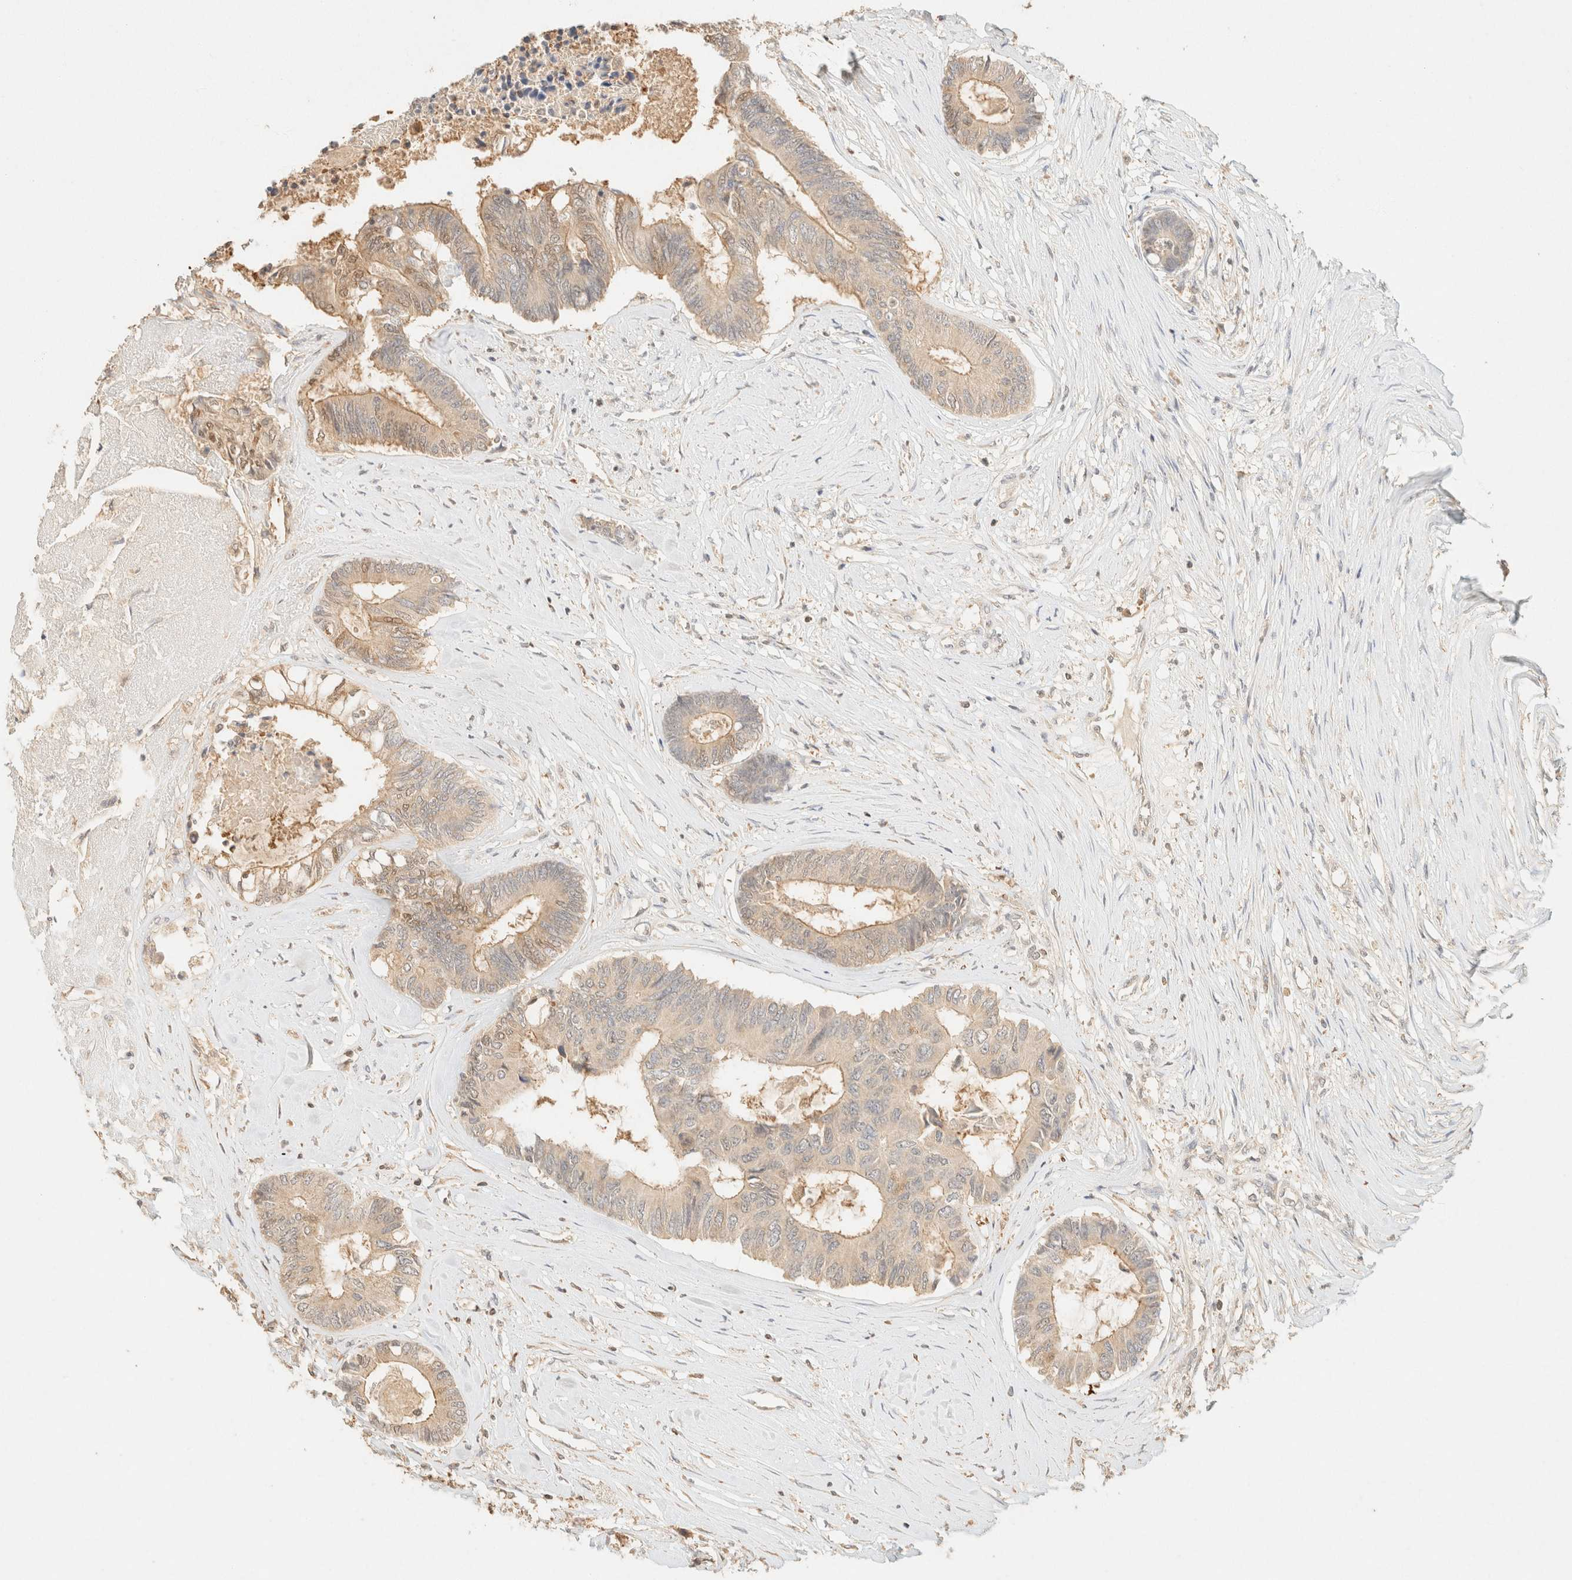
{"staining": {"intensity": "weak", "quantity": ">75%", "location": "cytoplasmic/membranous"}, "tissue": "colorectal cancer", "cell_type": "Tumor cells", "image_type": "cancer", "snomed": [{"axis": "morphology", "description": "Adenocarcinoma, NOS"}, {"axis": "topography", "description": "Rectum"}], "caption": "Adenocarcinoma (colorectal) was stained to show a protein in brown. There is low levels of weak cytoplasmic/membranous positivity in about >75% of tumor cells.", "gene": "TIMD4", "patient": {"sex": "male", "age": 63}}